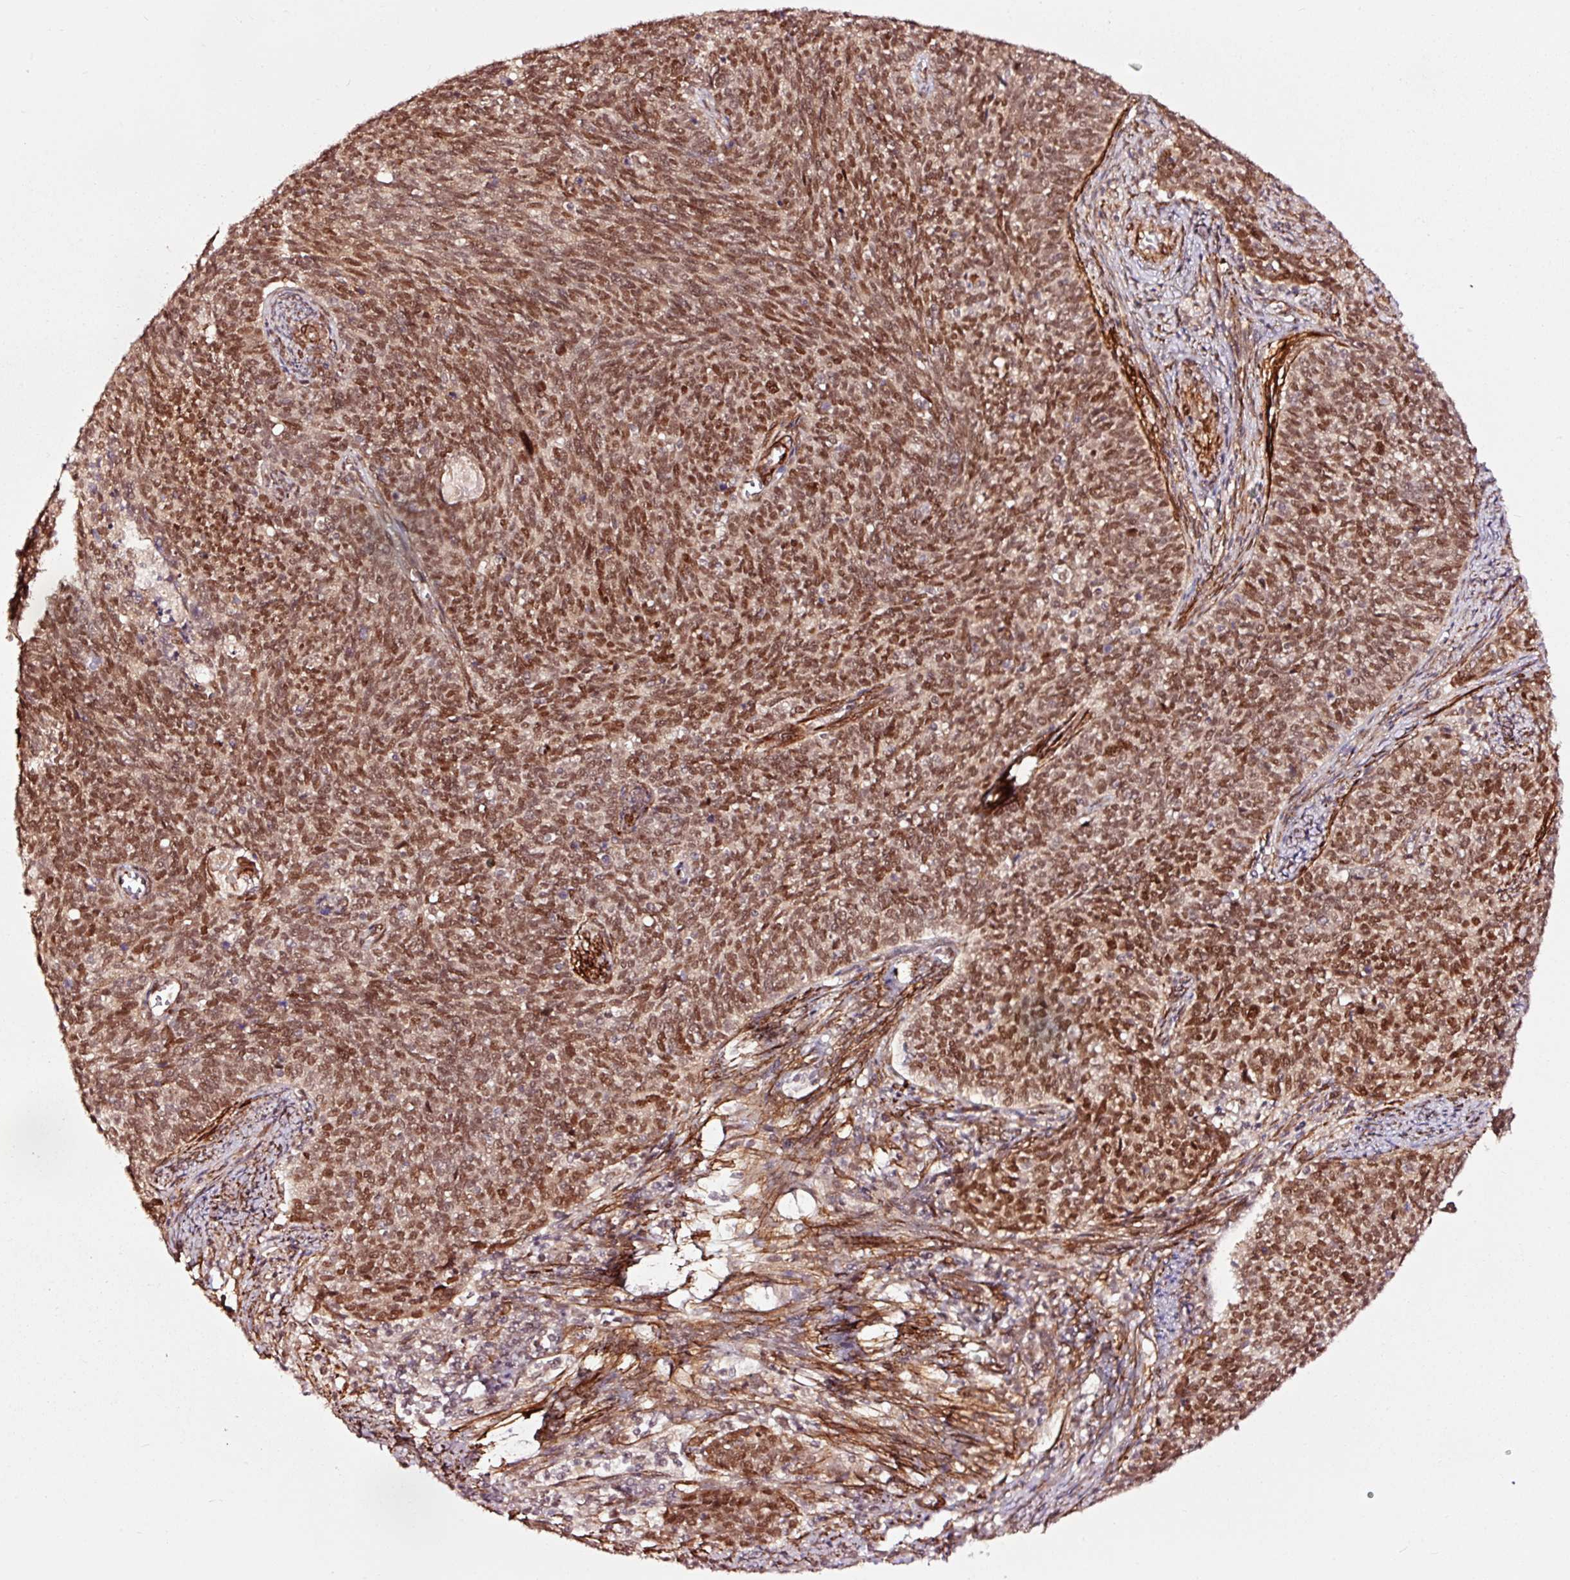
{"staining": {"intensity": "moderate", "quantity": ">75%", "location": "nuclear"}, "tissue": "cervical cancer", "cell_type": "Tumor cells", "image_type": "cancer", "snomed": [{"axis": "morphology", "description": "Squamous cell carcinoma, NOS"}, {"axis": "topography", "description": "Cervix"}], "caption": "Immunohistochemical staining of cervical cancer exhibits medium levels of moderate nuclear protein staining in approximately >75% of tumor cells.", "gene": "TPM1", "patient": {"sex": "female", "age": 39}}